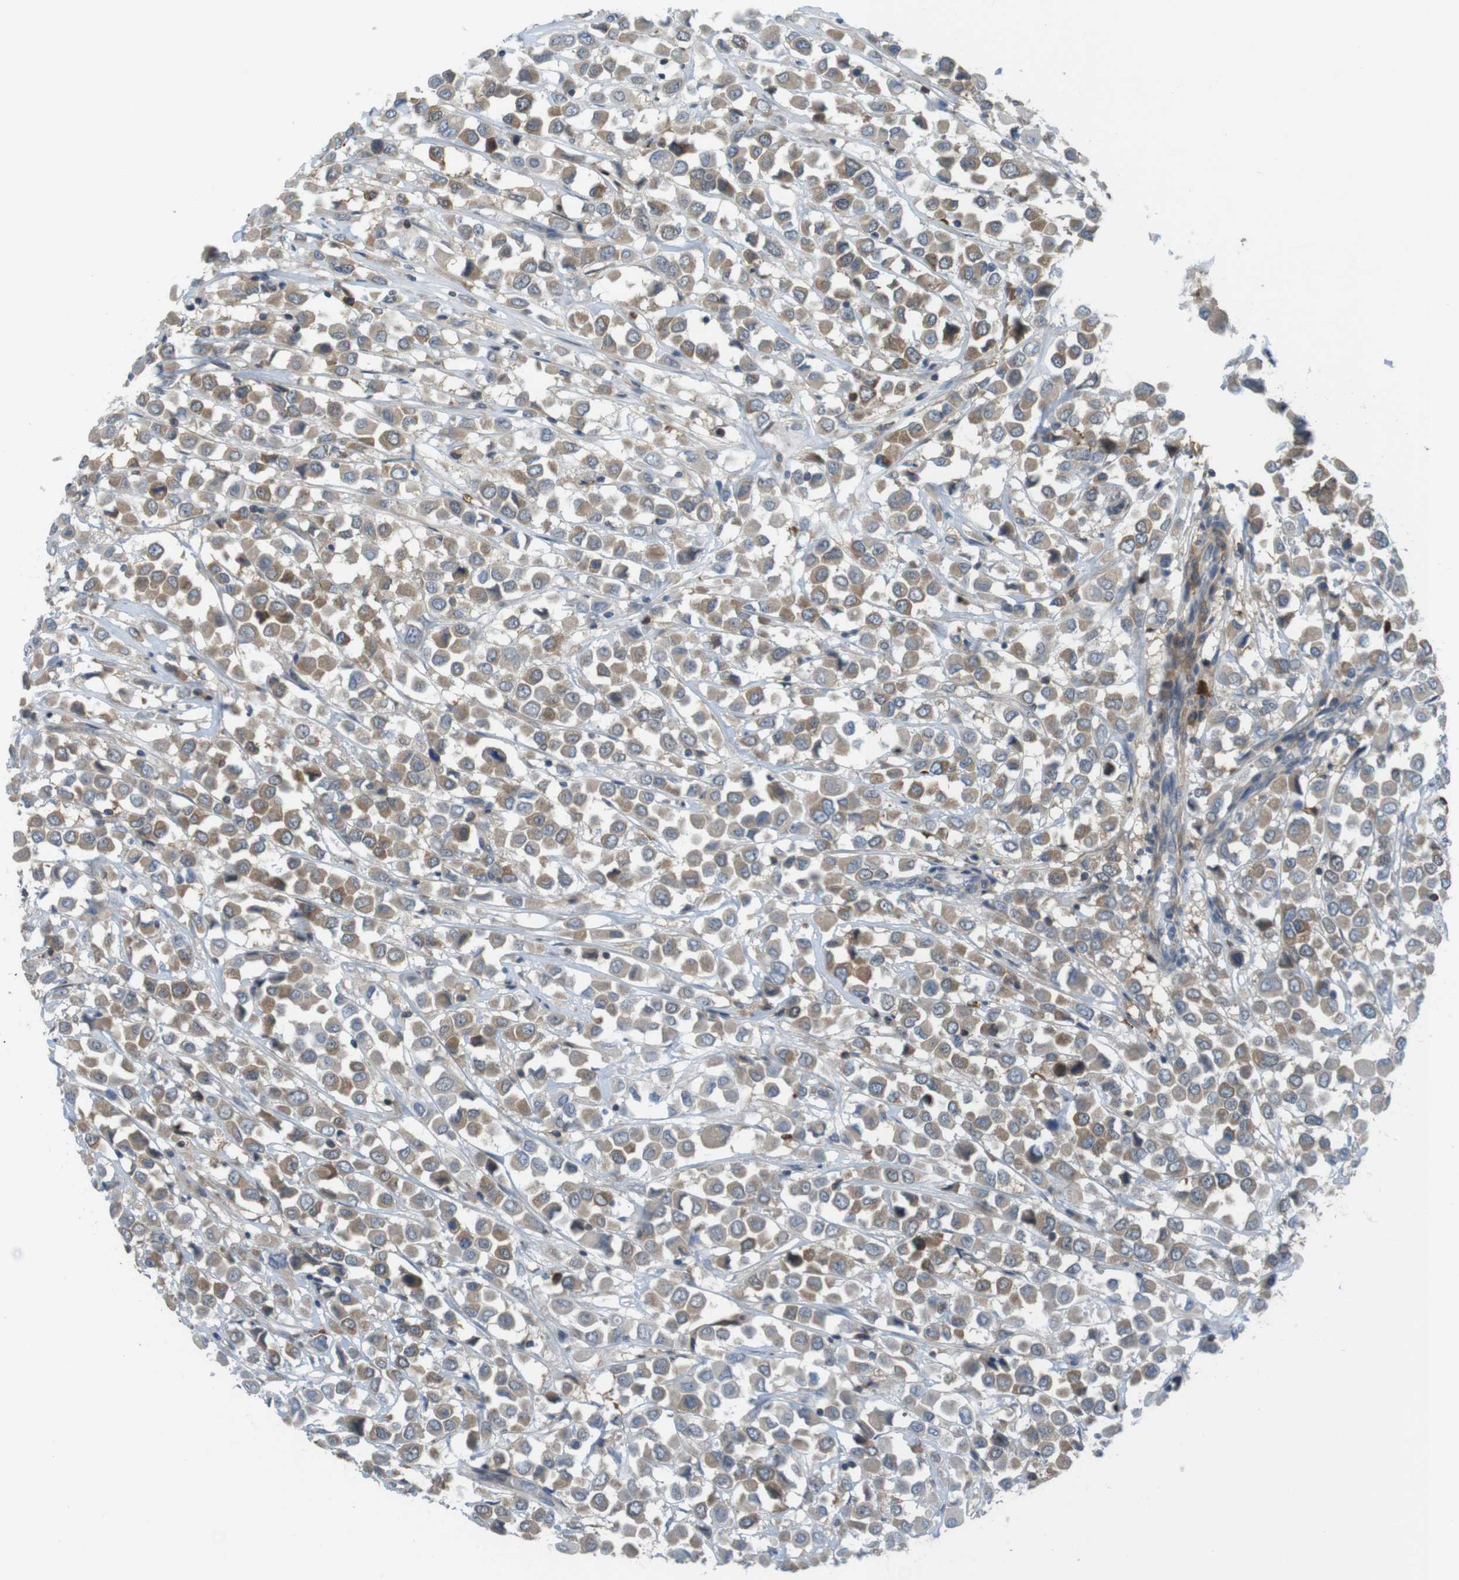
{"staining": {"intensity": "moderate", "quantity": ">75%", "location": "cytoplasmic/membranous"}, "tissue": "breast cancer", "cell_type": "Tumor cells", "image_type": "cancer", "snomed": [{"axis": "morphology", "description": "Duct carcinoma"}, {"axis": "topography", "description": "Breast"}], "caption": "High-magnification brightfield microscopy of invasive ductal carcinoma (breast) stained with DAB (brown) and counterstained with hematoxylin (blue). tumor cells exhibit moderate cytoplasmic/membranous staining is seen in approximately>75% of cells.", "gene": "MTHFD1", "patient": {"sex": "female", "age": 61}}